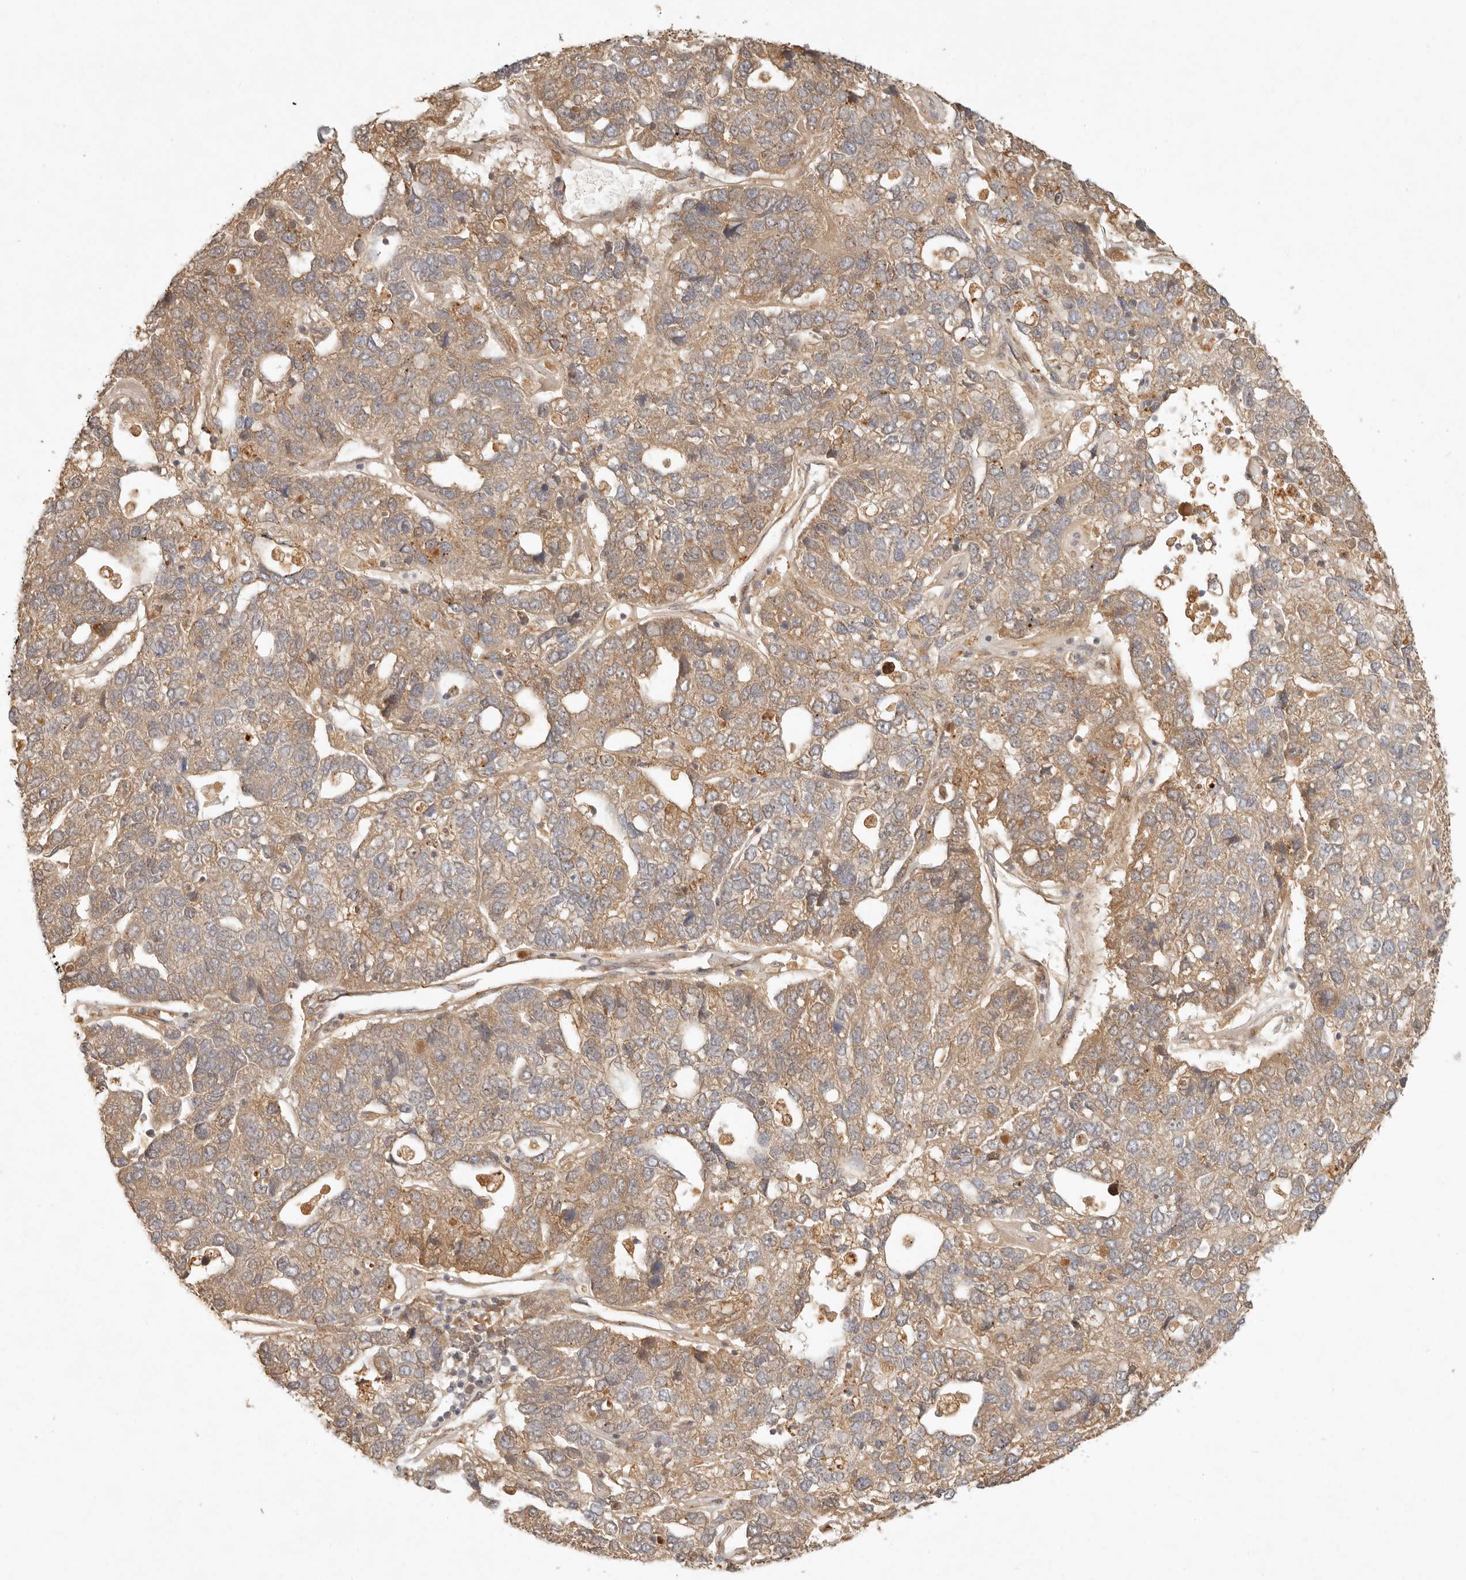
{"staining": {"intensity": "moderate", "quantity": ">75%", "location": "cytoplasmic/membranous"}, "tissue": "pancreatic cancer", "cell_type": "Tumor cells", "image_type": "cancer", "snomed": [{"axis": "morphology", "description": "Adenocarcinoma, NOS"}, {"axis": "topography", "description": "Pancreas"}], "caption": "Pancreatic cancer tissue displays moderate cytoplasmic/membranous positivity in approximately >75% of tumor cells Immunohistochemistry (ihc) stains the protein in brown and the nuclei are stained blue.", "gene": "ANKRD61", "patient": {"sex": "female", "age": 61}}